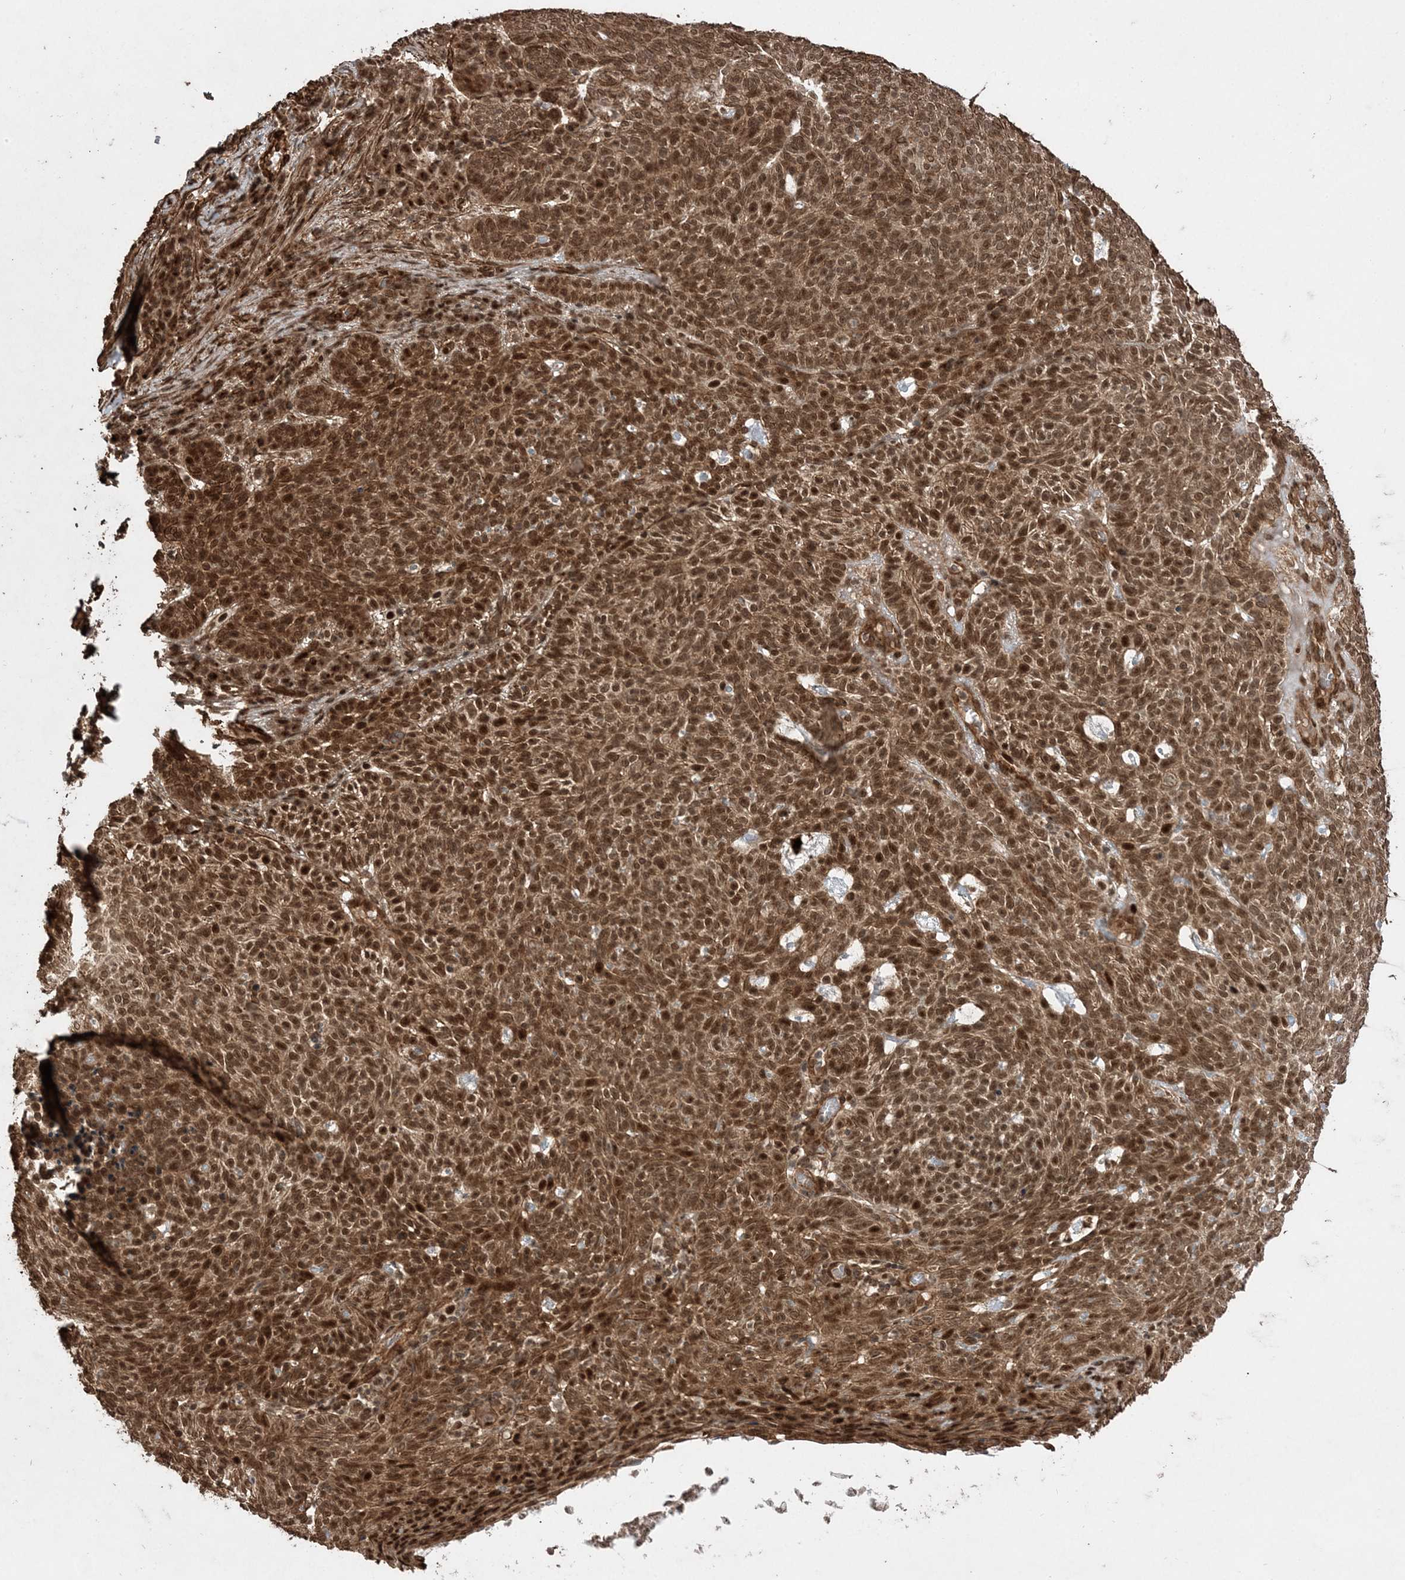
{"staining": {"intensity": "moderate", "quantity": ">75%", "location": "cytoplasmic/membranous,nuclear"}, "tissue": "skin cancer", "cell_type": "Tumor cells", "image_type": "cancer", "snomed": [{"axis": "morphology", "description": "Squamous cell carcinoma, NOS"}, {"axis": "topography", "description": "Skin"}], "caption": "This photomicrograph exhibits IHC staining of human squamous cell carcinoma (skin), with medium moderate cytoplasmic/membranous and nuclear staining in about >75% of tumor cells.", "gene": "ETAA1", "patient": {"sex": "female", "age": 90}}